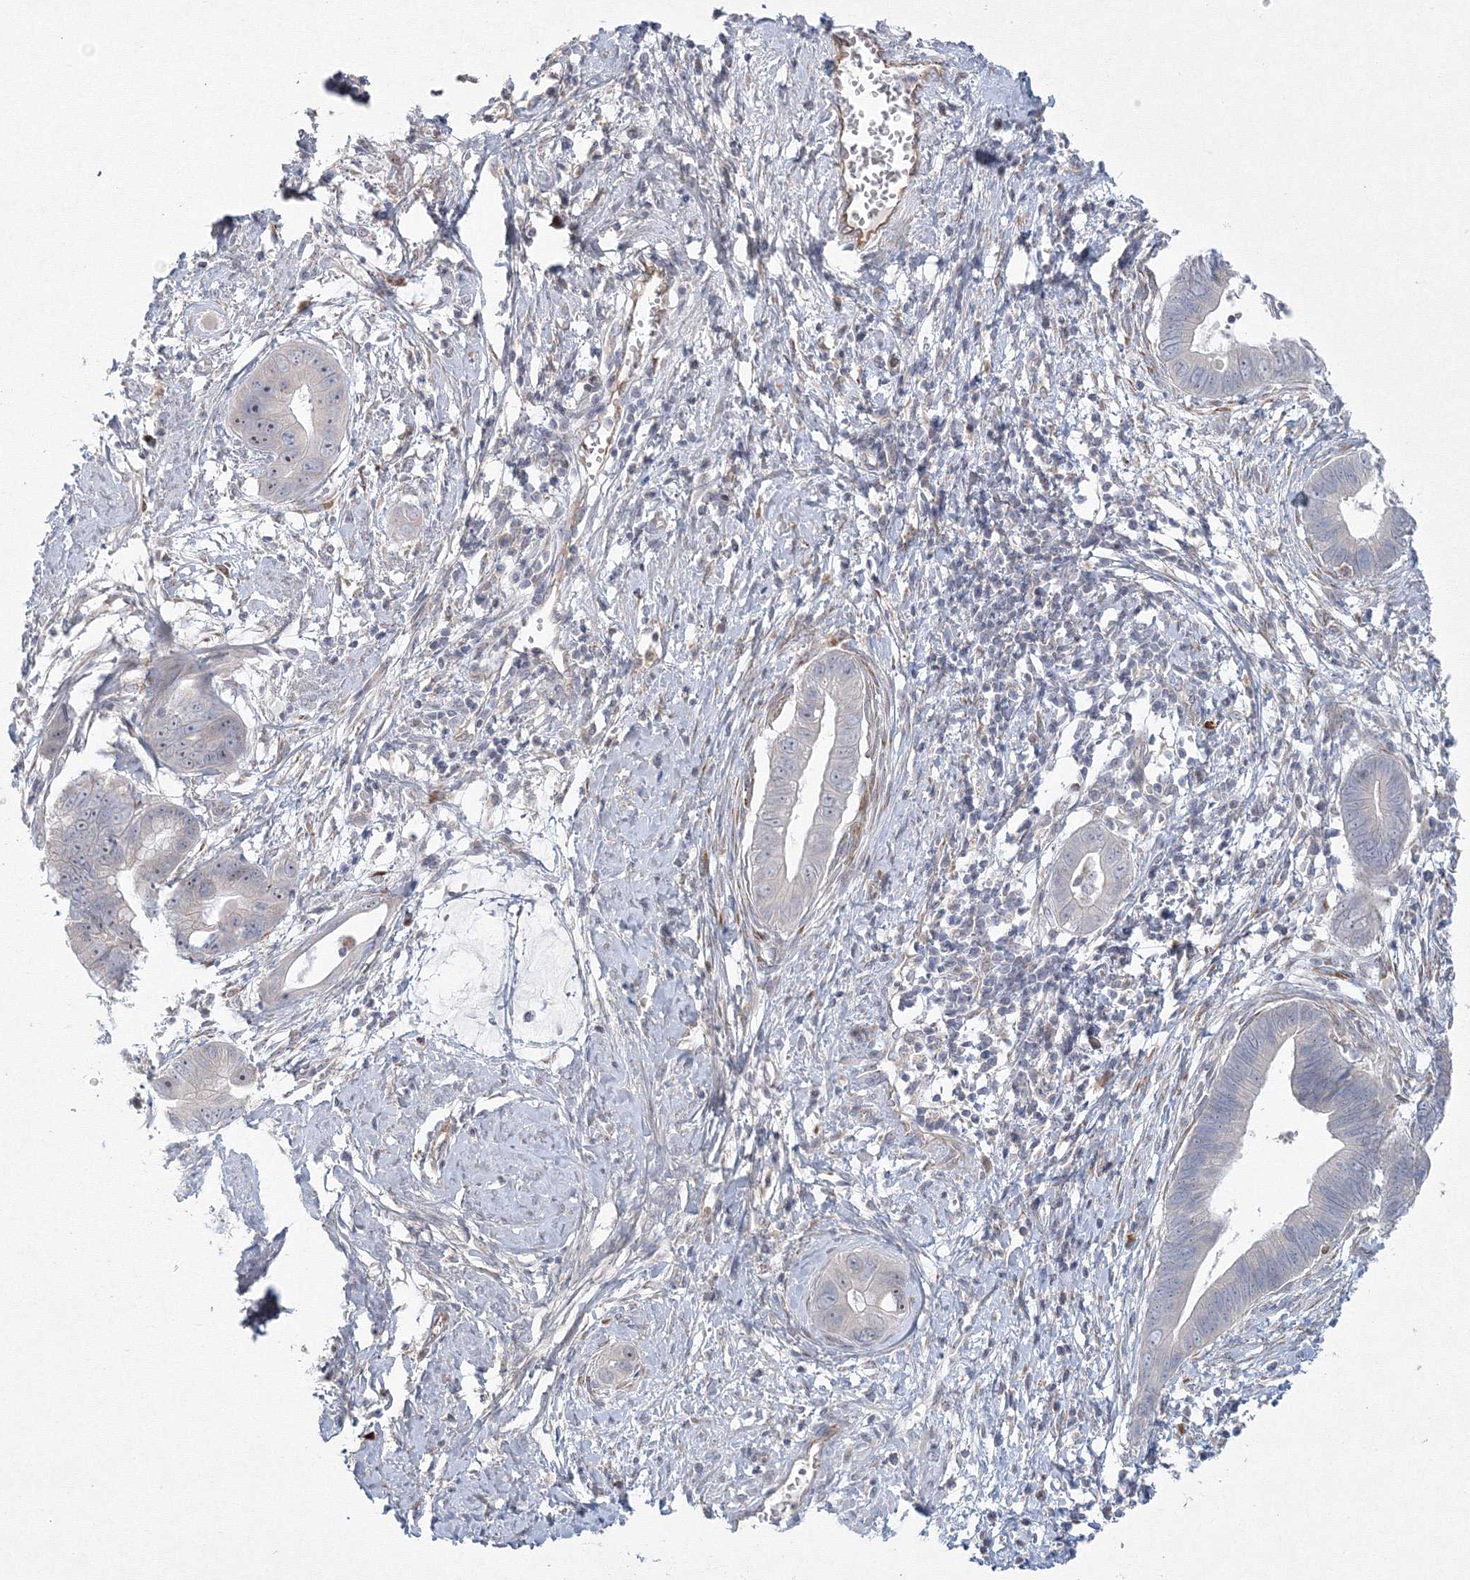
{"staining": {"intensity": "negative", "quantity": "none", "location": "none"}, "tissue": "cervical cancer", "cell_type": "Tumor cells", "image_type": "cancer", "snomed": [{"axis": "morphology", "description": "Adenocarcinoma, NOS"}, {"axis": "topography", "description": "Cervix"}], "caption": "Immunohistochemistry photomicrograph of neoplastic tissue: human cervical adenocarcinoma stained with DAB demonstrates no significant protein staining in tumor cells. Brightfield microscopy of immunohistochemistry stained with DAB (3,3'-diaminobenzidine) (brown) and hematoxylin (blue), captured at high magnification.", "gene": "WDR49", "patient": {"sex": "female", "age": 44}}